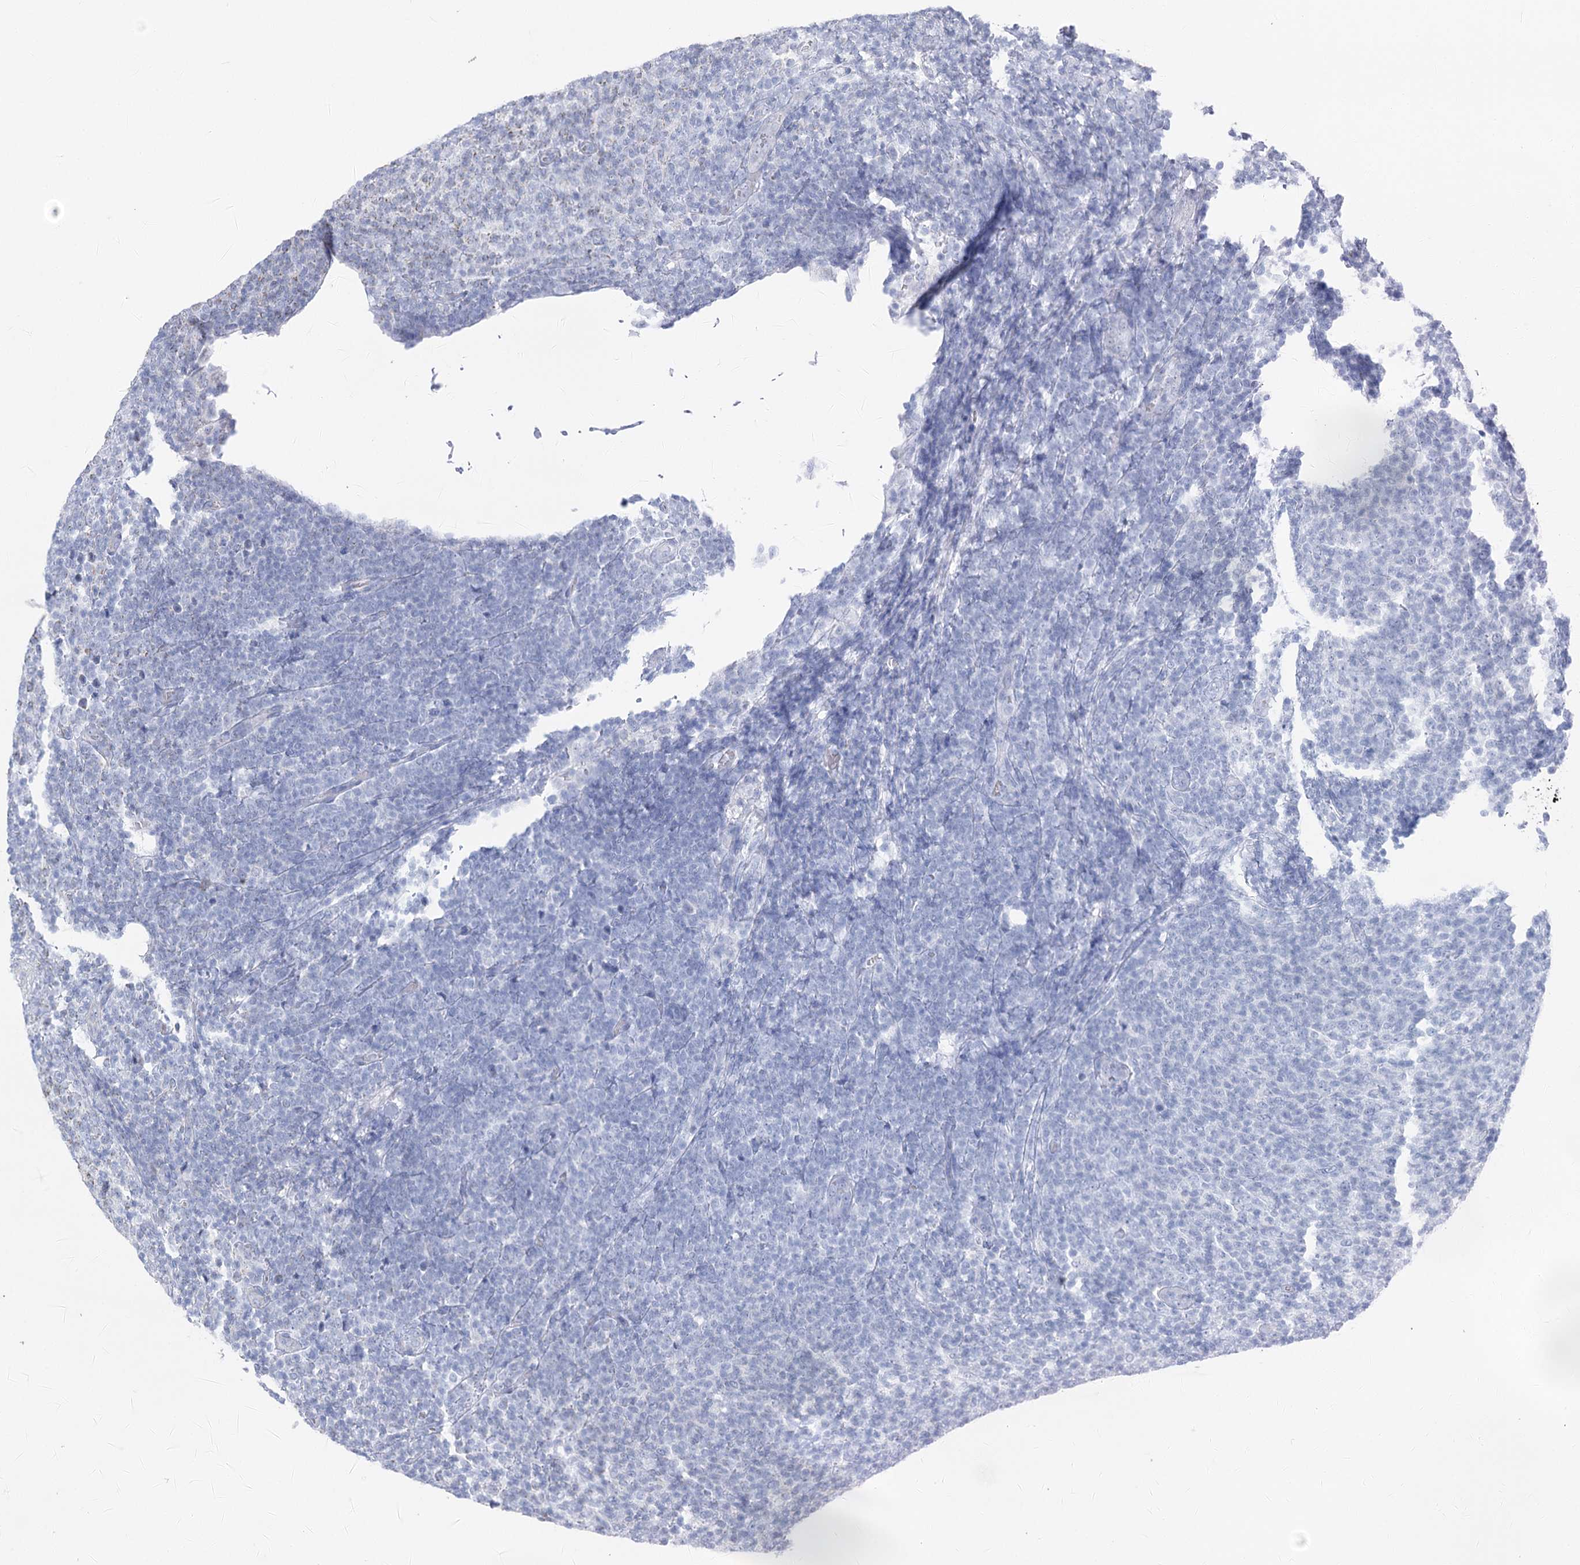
{"staining": {"intensity": "strong", "quantity": "25%-75%", "location": "cytoplasmic/membranous"}, "tissue": "lymphoma", "cell_type": "Tumor cells", "image_type": "cancer", "snomed": [{"axis": "morphology", "description": "Malignant lymphoma, non-Hodgkin's type, Low grade"}, {"axis": "topography", "description": "Lymph node"}], "caption": "About 25%-75% of tumor cells in lymphoma display strong cytoplasmic/membranous protein staining as visualized by brown immunohistochemical staining.", "gene": "DHTKD1", "patient": {"sex": "male", "age": 66}}